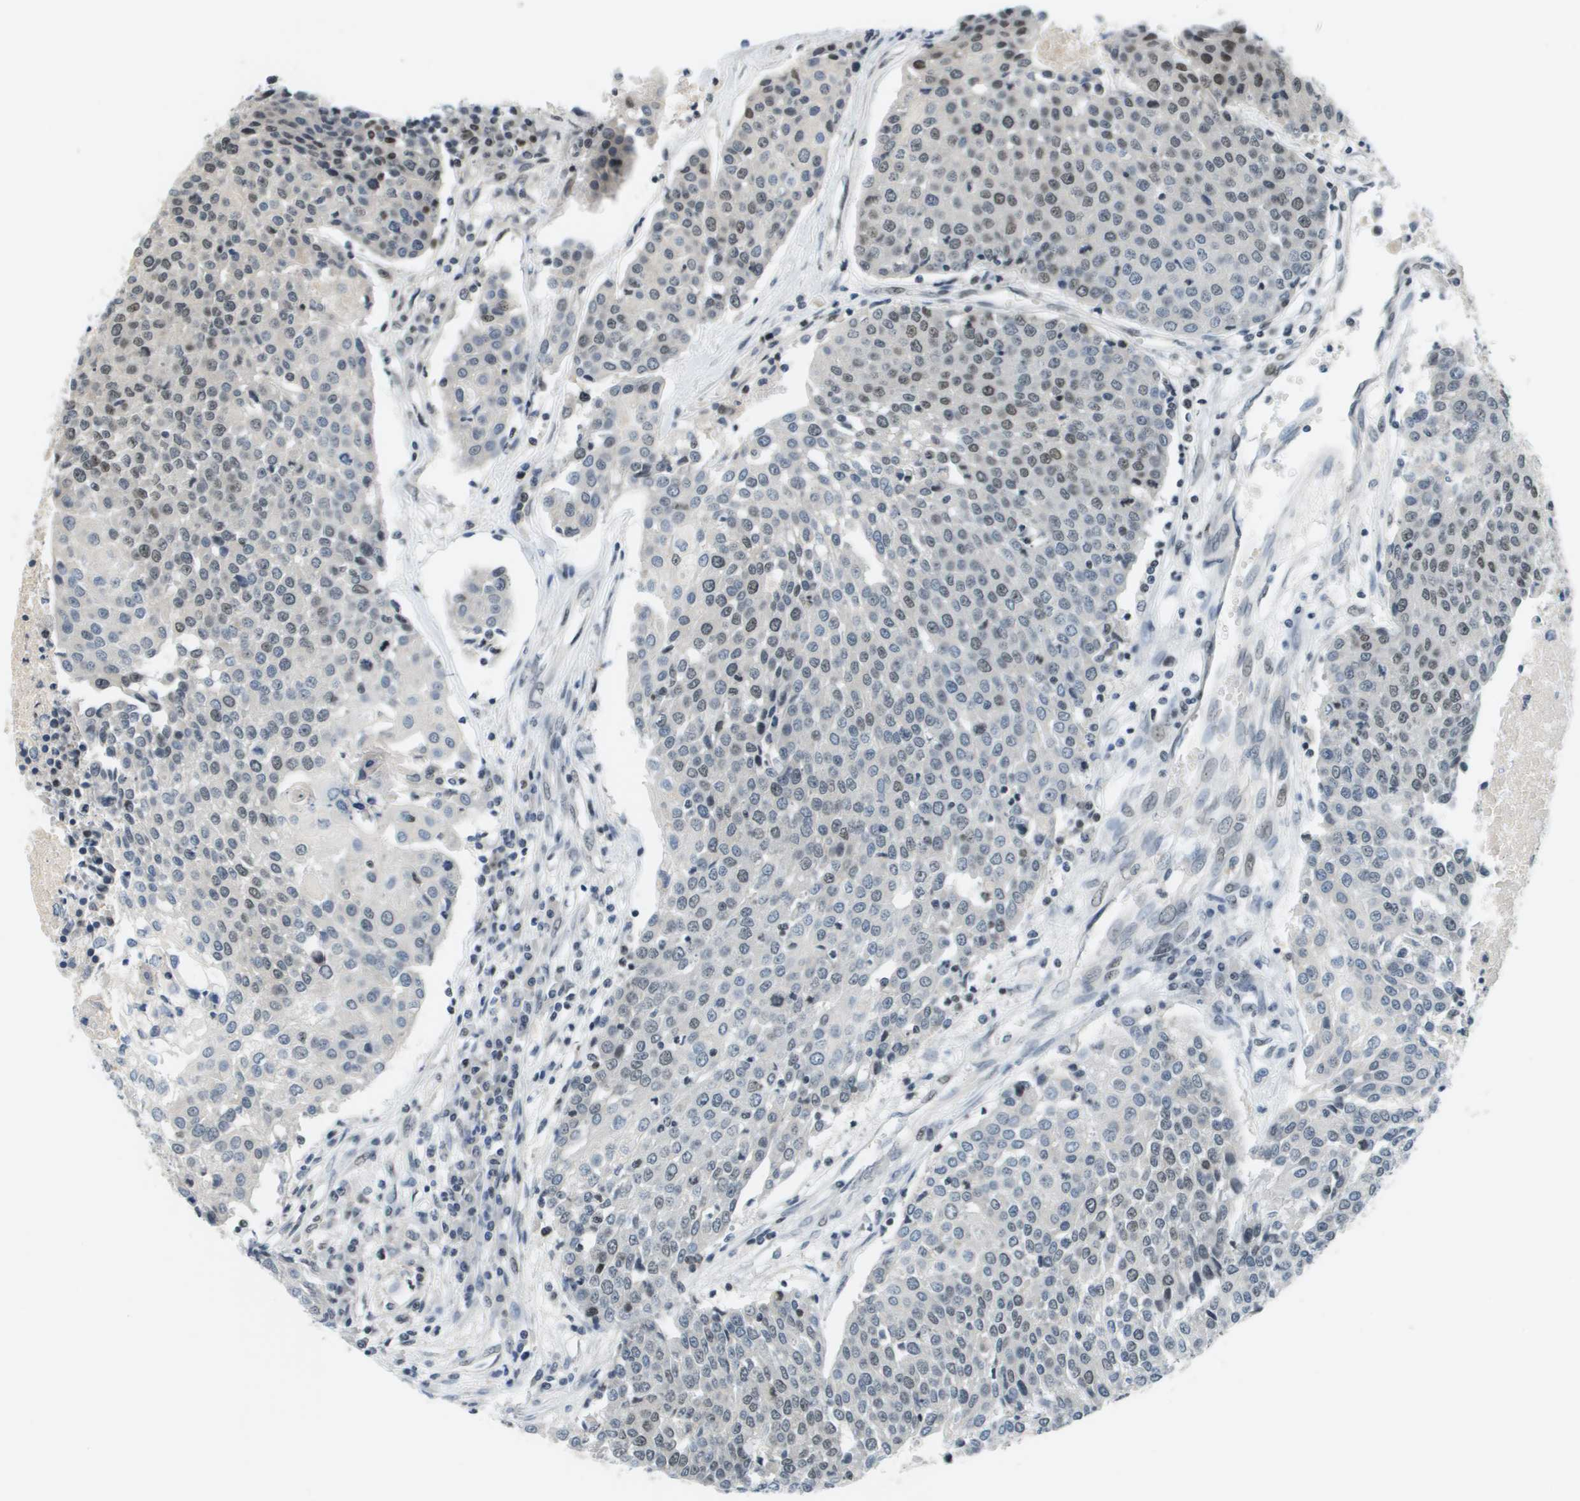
{"staining": {"intensity": "moderate", "quantity": "<25%", "location": "nuclear"}, "tissue": "urothelial cancer", "cell_type": "Tumor cells", "image_type": "cancer", "snomed": [{"axis": "morphology", "description": "Urothelial carcinoma, High grade"}, {"axis": "topography", "description": "Urinary bladder"}], "caption": "Immunohistochemistry (DAB (3,3'-diaminobenzidine)) staining of urothelial cancer displays moderate nuclear protein staining in about <25% of tumor cells. (Stains: DAB in brown, nuclei in blue, Microscopy: brightfield microscopy at high magnification).", "gene": "CBX5", "patient": {"sex": "female", "age": 85}}